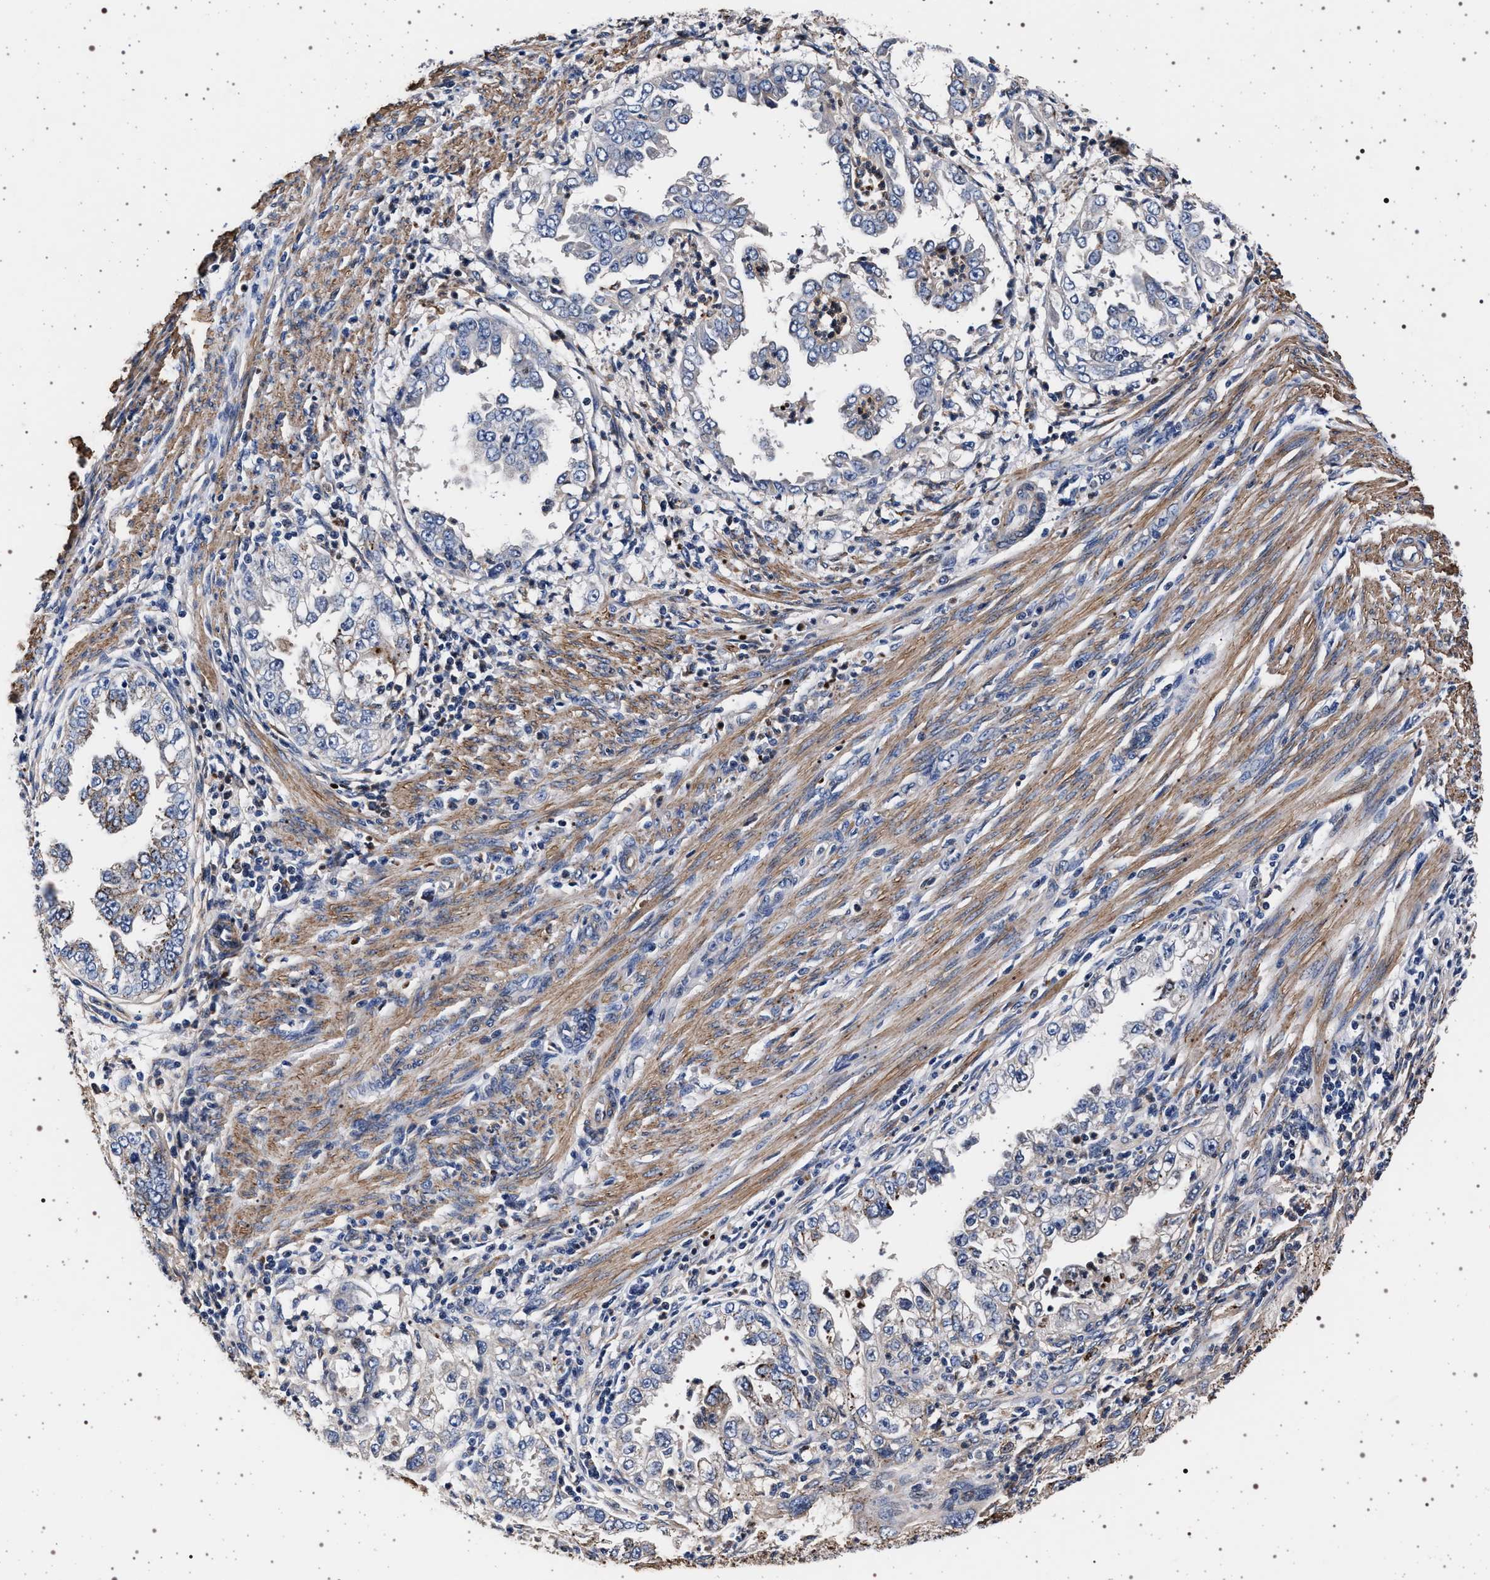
{"staining": {"intensity": "negative", "quantity": "none", "location": "none"}, "tissue": "endometrial cancer", "cell_type": "Tumor cells", "image_type": "cancer", "snomed": [{"axis": "morphology", "description": "Adenocarcinoma, NOS"}, {"axis": "topography", "description": "Endometrium"}], "caption": "Endometrial cancer (adenocarcinoma) was stained to show a protein in brown. There is no significant positivity in tumor cells. The staining was performed using DAB (3,3'-diaminobenzidine) to visualize the protein expression in brown, while the nuclei were stained in blue with hematoxylin (Magnification: 20x).", "gene": "KCNK6", "patient": {"sex": "female", "age": 85}}